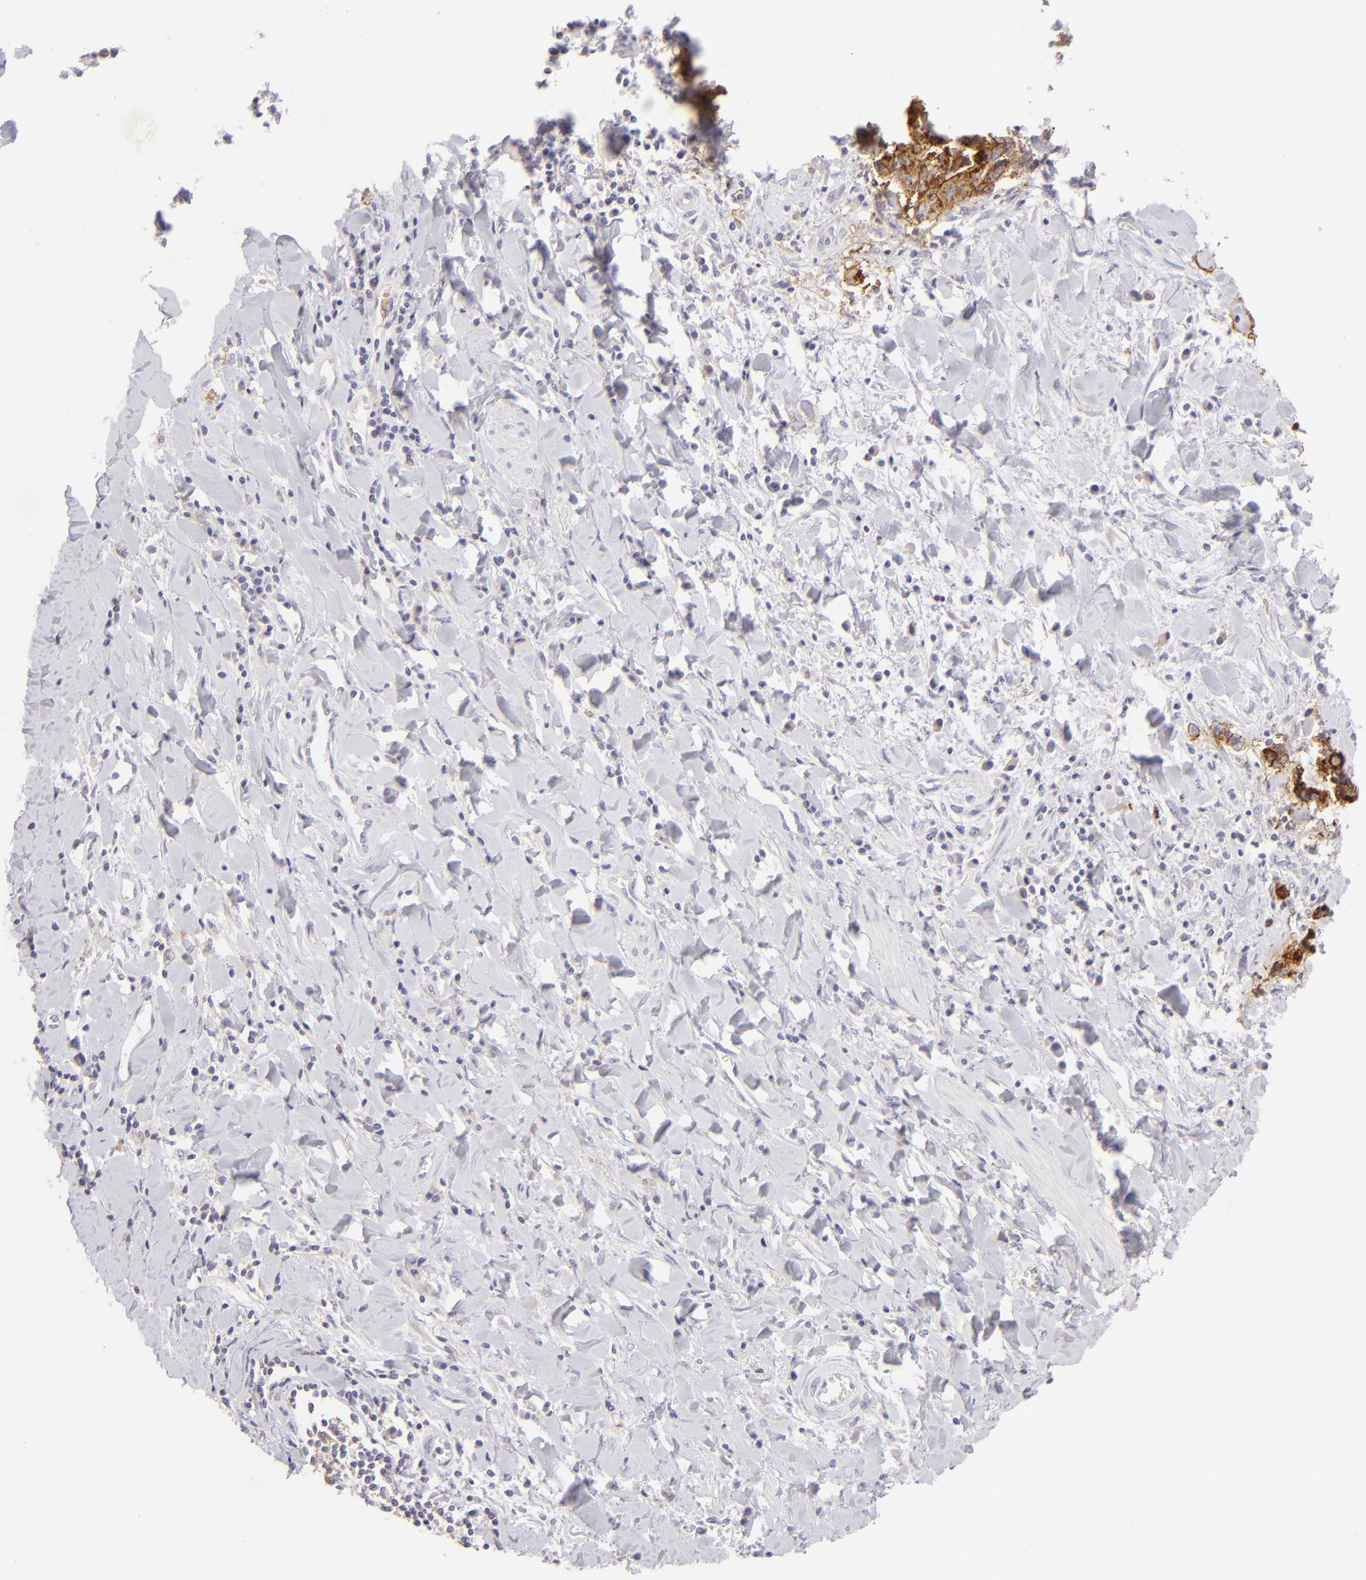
{"staining": {"intensity": "moderate", "quantity": "25%-75%", "location": "cytoplasmic/membranous"}, "tissue": "liver cancer", "cell_type": "Tumor cells", "image_type": "cancer", "snomed": [{"axis": "morphology", "description": "Cholangiocarcinoma"}, {"axis": "topography", "description": "Liver"}], "caption": "Cholangiocarcinoma (liver) stained with IHC displays moderate cytoplasmic/membranous expression in approximately 25%-75% of tumor cells.", "gene": "CLDN4", "patient": {"sex": "male", "age": 57}}